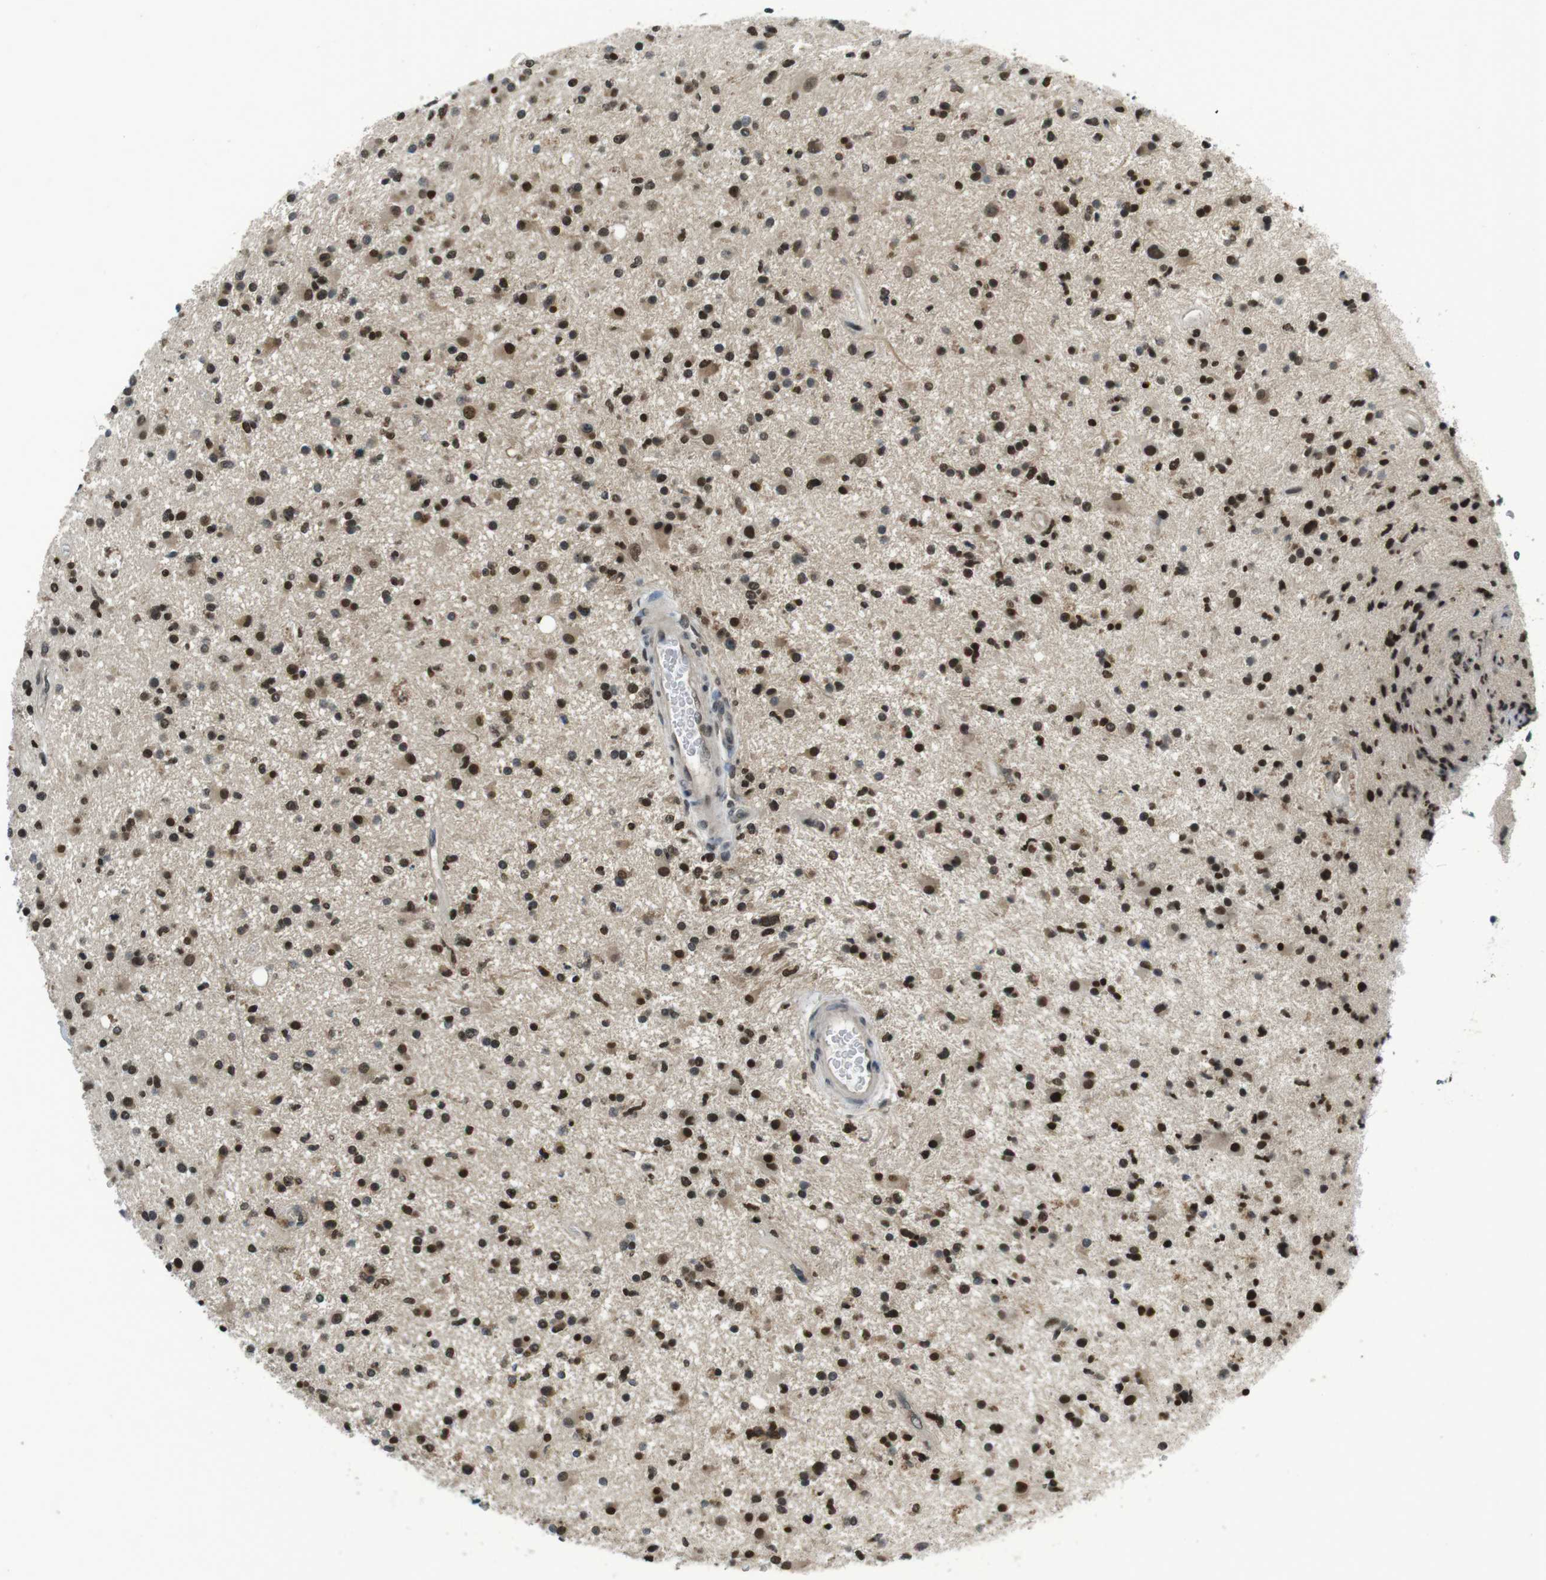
{"staining": {"intensity": "moderate", "quantity": ">75%", "location": "nuclear"}, "tissue": "glioma", "cell_type": "Tumor cells", "image_type": "cancer", "snomed": [{"axis": "morphology", "description": "Glioma, malignant, High grade"}, {"axis": "topography", "description": "Brain"}], "caption": "Brown immunohistochemical staining in human malignant glioma (high-grade) shows moderate nuclear expression in approximately >75% of tumor cells.", "gene": "NEK4", "patient": {"sex": "male", "age": 33}}